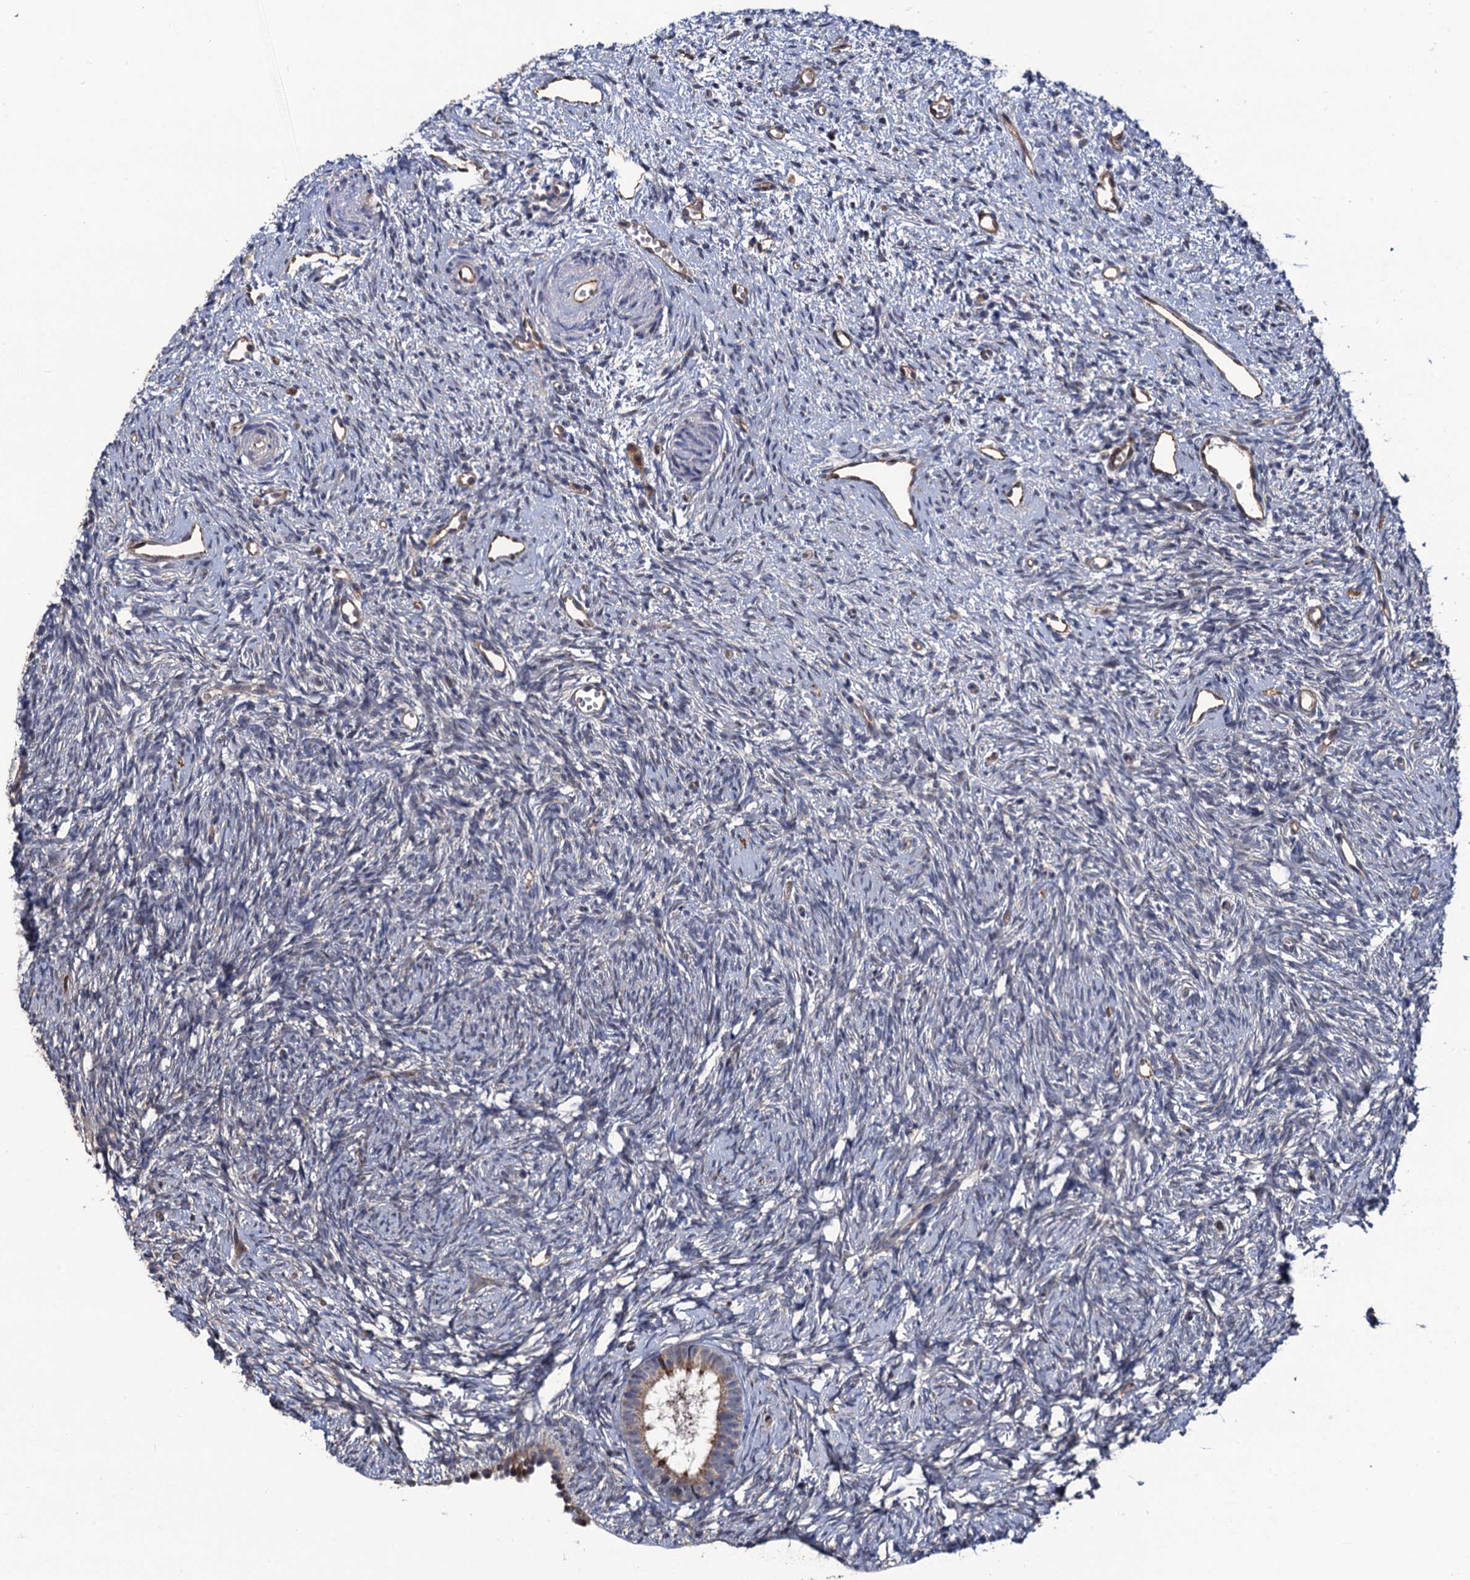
{"staining": {"intensity": "moderate", "quantity": ">75%", "location": "cytoplasmic/membranous"}, "tissue": "ovary", "cell_type": "Follicle cells", "image_type": "normal", "snomed": [{"axis": "morphology", "description": "Normal tissue, NOS"}, {"axis": "topography", "description": "Ovary"}], "caption": "DAB immunohistochemical staining of normal human ovary exhibits moderate cytoplasmic/membranous protein staining in approximately >75% of follicle cells. Immunohistochemistry (ihc) stains the protein of interest in brown and the nuclei are stained blue.", "gene": "LRRC63", "patient": {"sex": "female", "age": 51}}